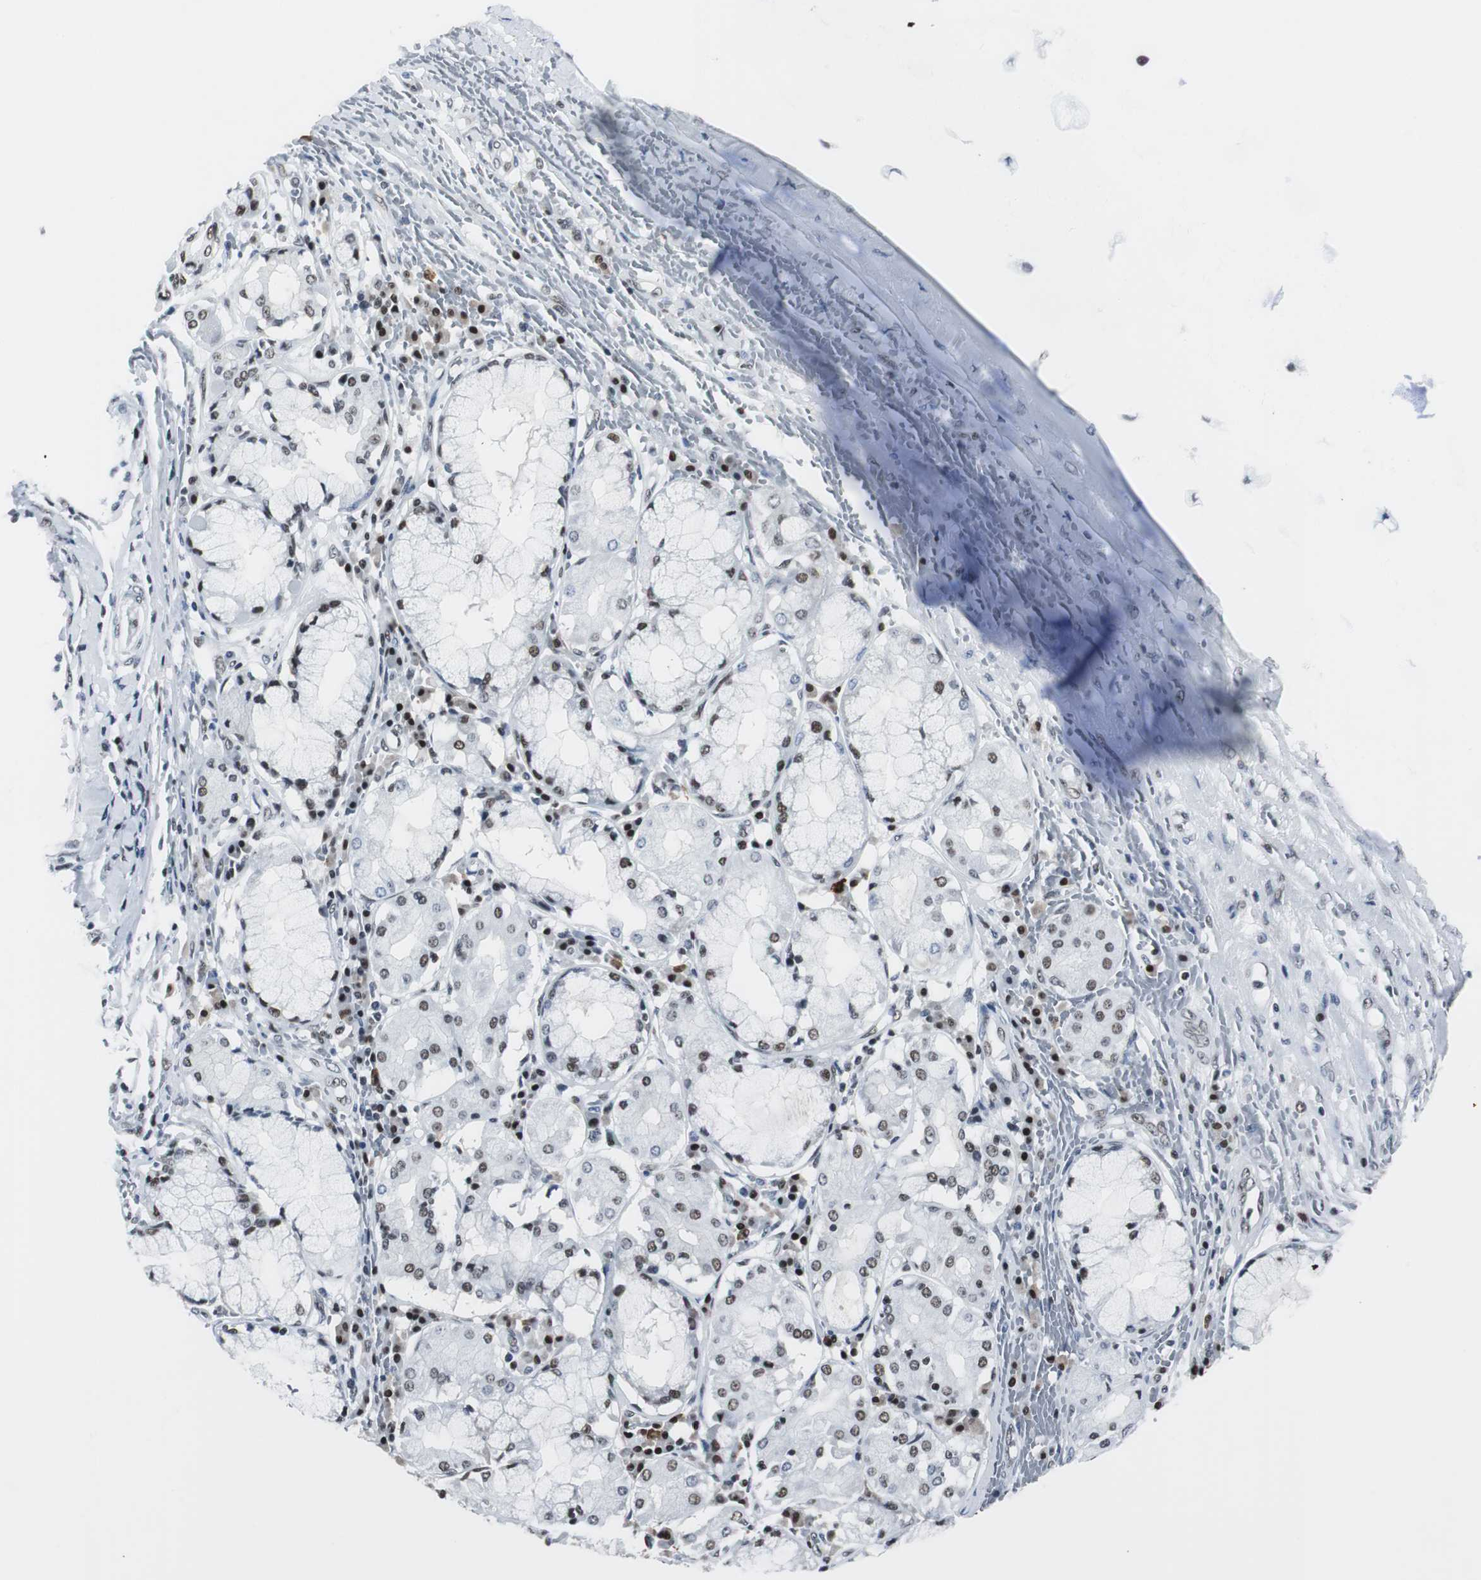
{"staining": {"intensity": "moderate", "quantity": "25%-75%", "location": "nuclear"}, "tissue": "lung cancer", "cell_type": "Tumor cells", "image_type": "cancer", "snomed": [{"axis": "morphology", "description": "Squamous cell carcinoma, NOS"}, {"axis": "topography", "description": "Lung"}], "caption": "Brown immunohistochemical staining in squamous cell carcinoma (lung) exhibits moderate nuclear positivity in about 25%-75% of tumor cells.", "gene": "RAD9A", "patient": {"sex": "female", "age": 47}}